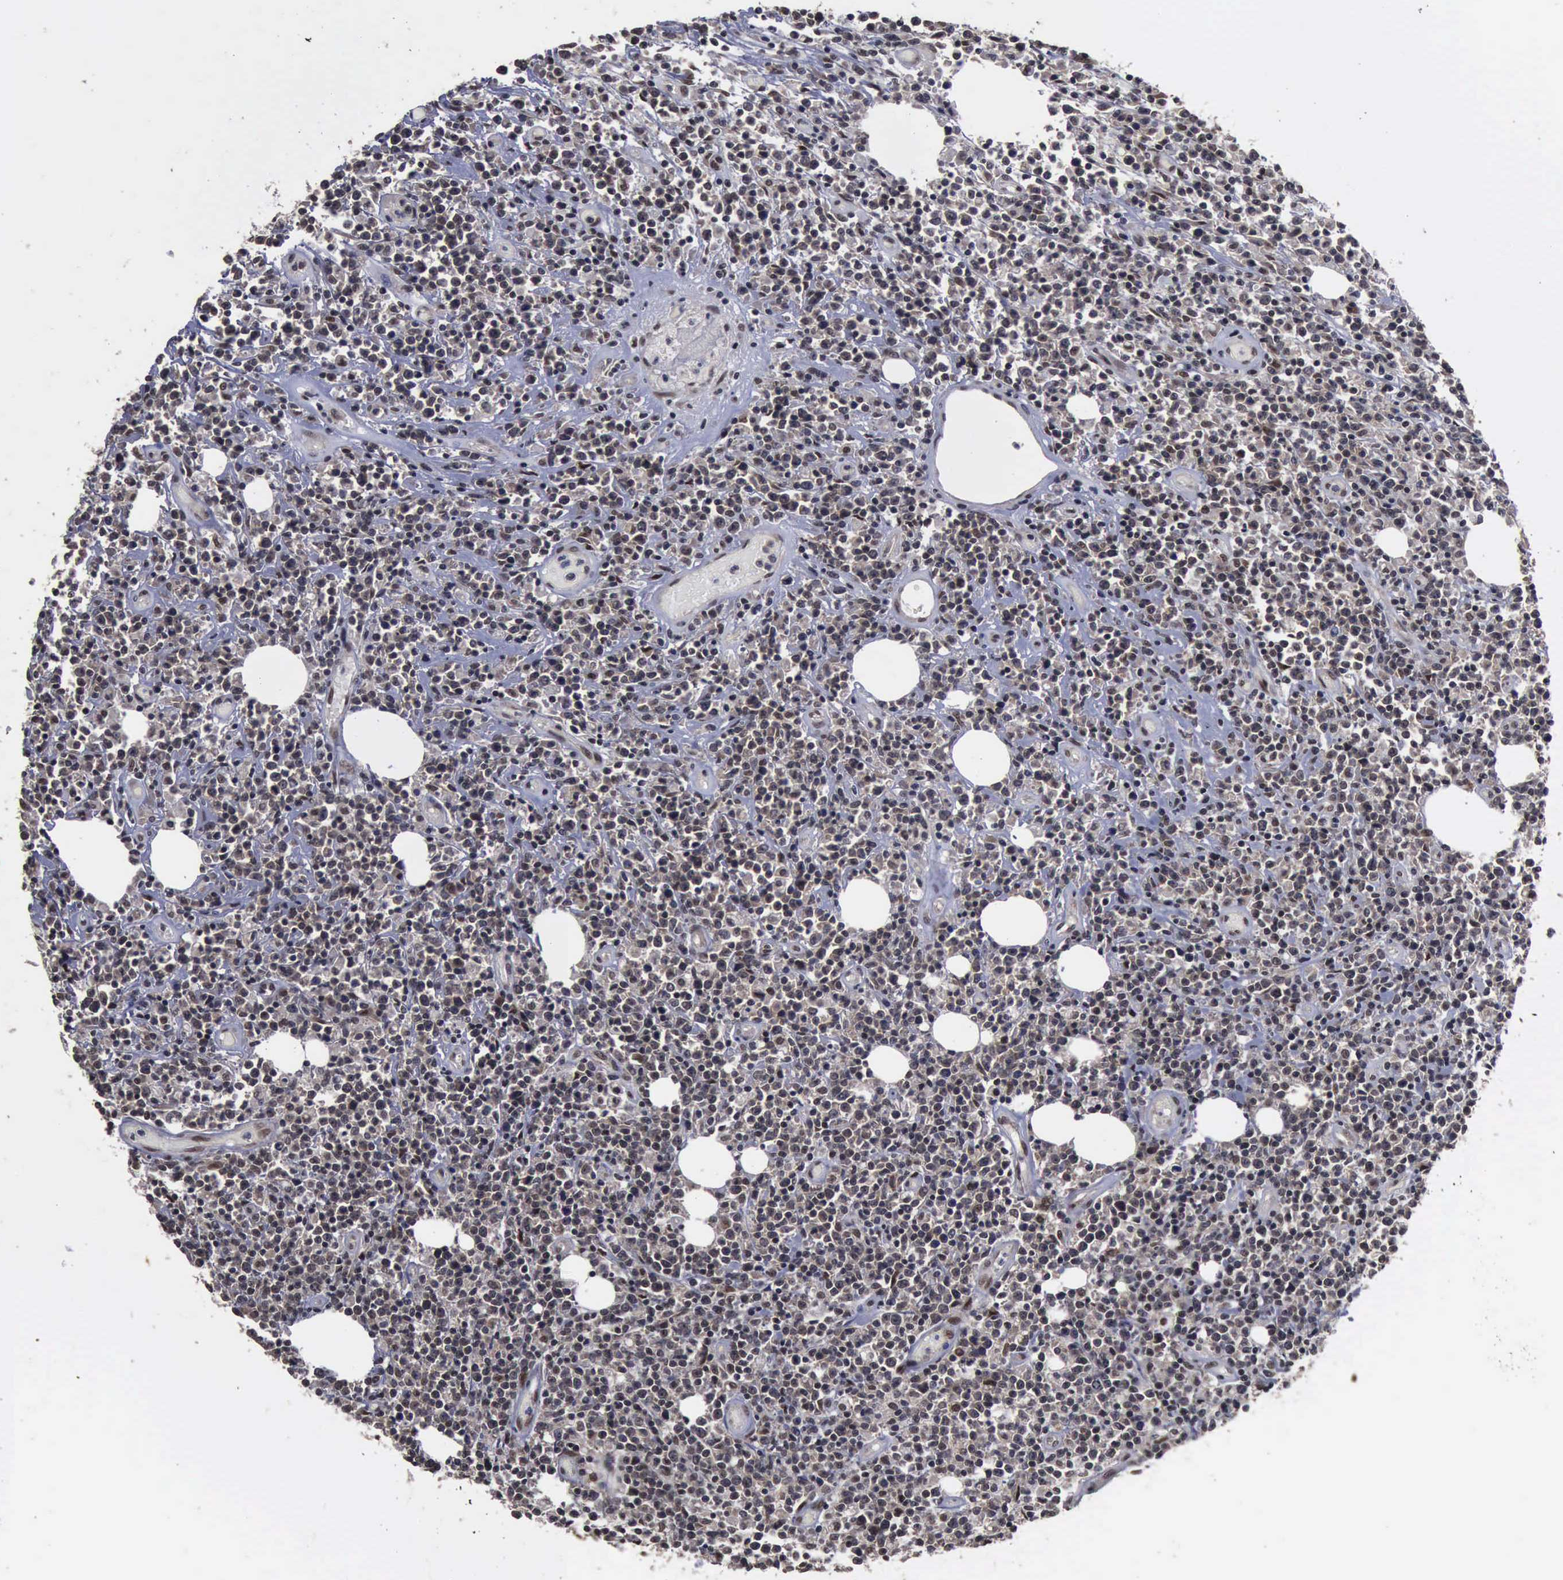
{"staining": {"intensity": "weak", "quantity": ">75%", "location": "cytoplasmic/membranous"}, "tissue": "lymphoma", "cell_type": "Tumor cells", "image_type": "cancer", "snomed": [{"axis": "morphology", "description": "Malignant lymphoma, non-Hodgkin's type, High grade"}, {"axis": "topography", "description": "Colon"}], "caption": "High-grade malignant lymphoma, non-Hodgkin's type stained with DAB IHC demonstrates low levels of weak cytoplasmic/membranous expression in approximately >75% of tumor cells.", "gene": "RTCB", "patient": {"sex": "male", "age": 82}}